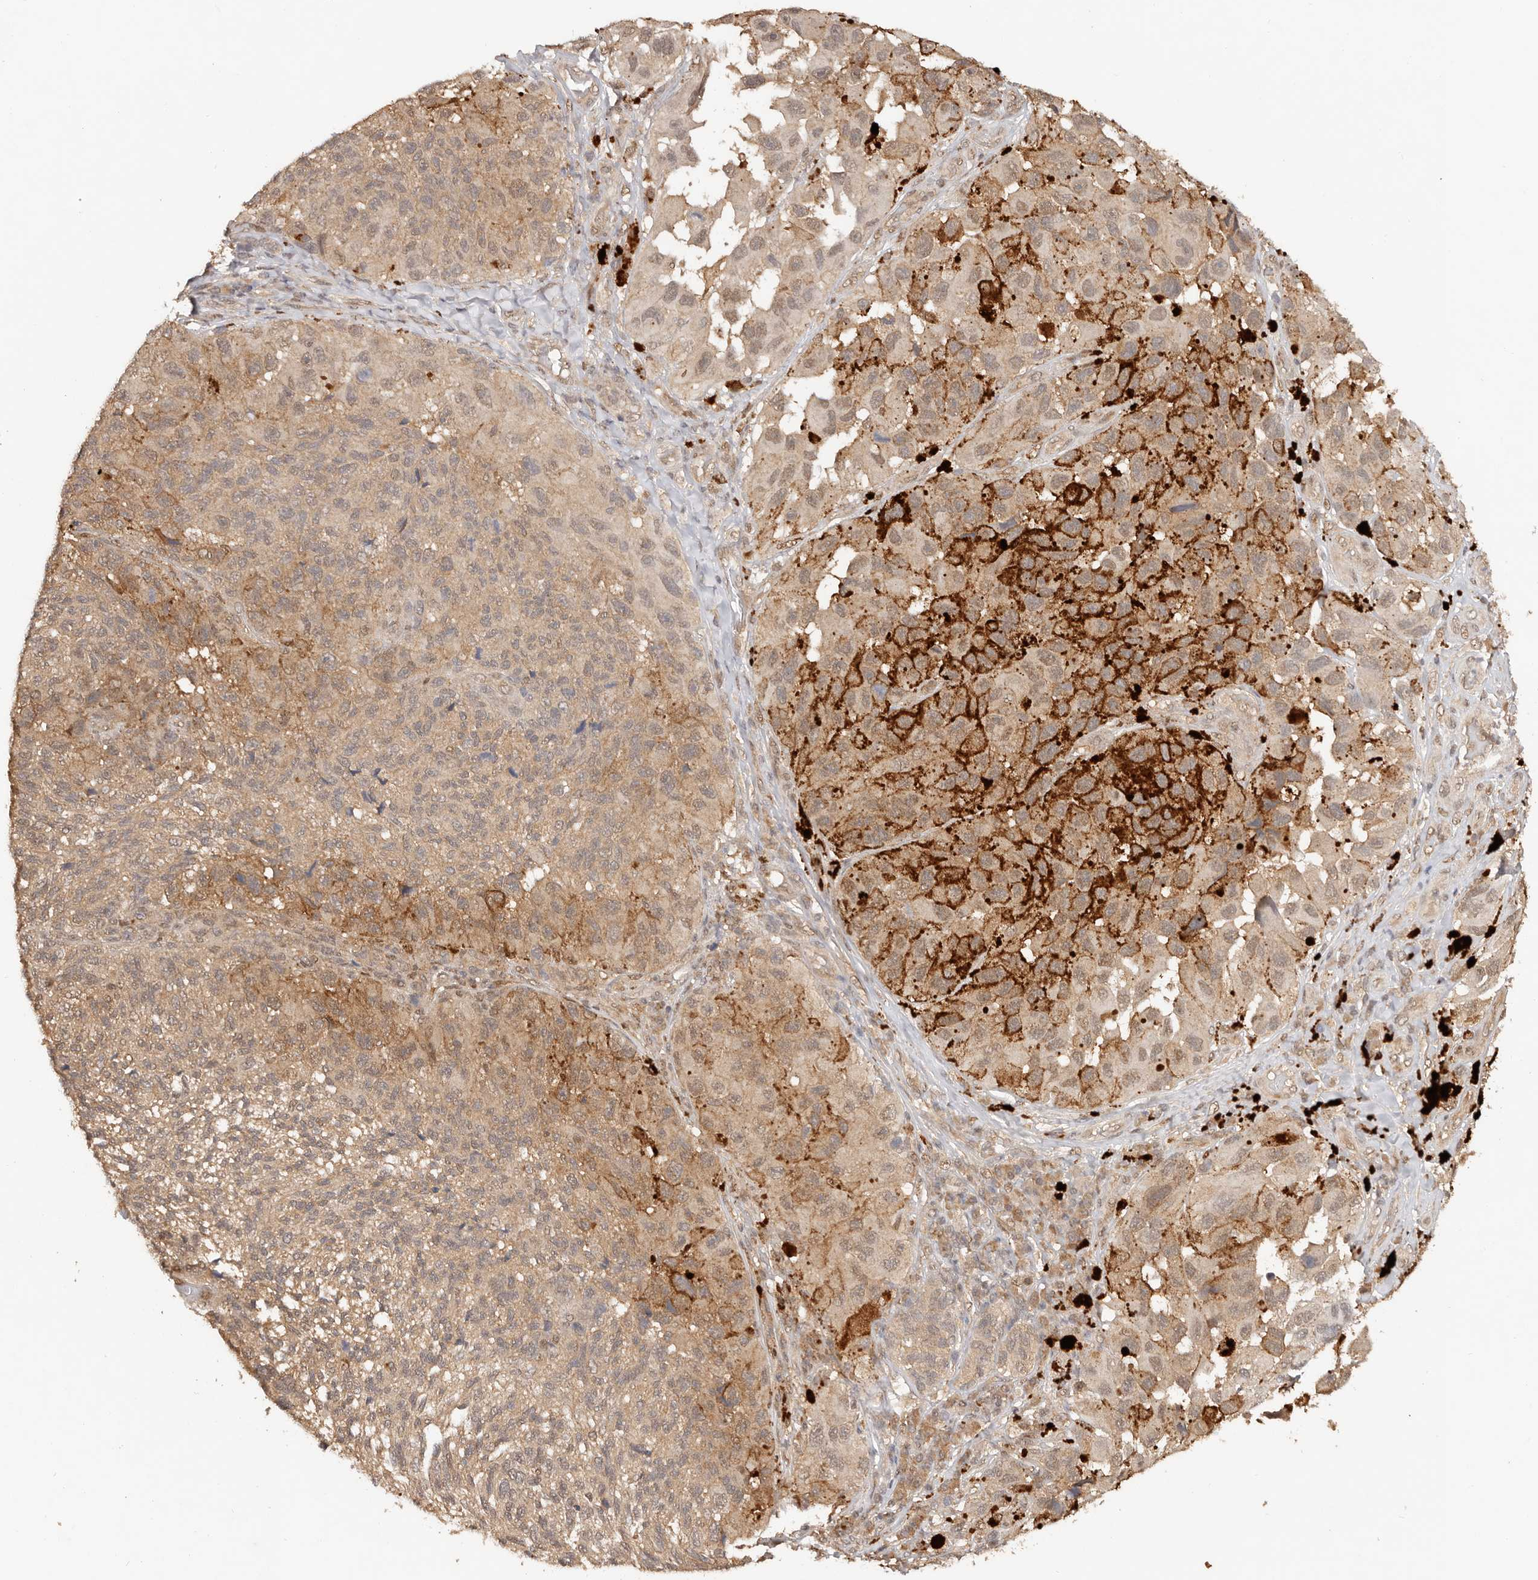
{"staining": {"intensity": "moderate", "quantity": ">75%", "location": "cytoplasmic/membranous,nuclear"}, "tissue": "melanoma", "cell_type": "Tumor cells", "image_type": "cancer", "snomed": [{"axis": "morphology", "description": "Malignant melanoma, NOS"}, {"axis": "topography", "description": "Skin"}], "caption": "Moderate cytoplasmic/membranous and nuclear expression for a protein is present in about >75% of tumor cells of malignant melanoma using immunohistochemistry.", "gene": "PSMA5", "patient": {"sex": "female", "age": 73}}